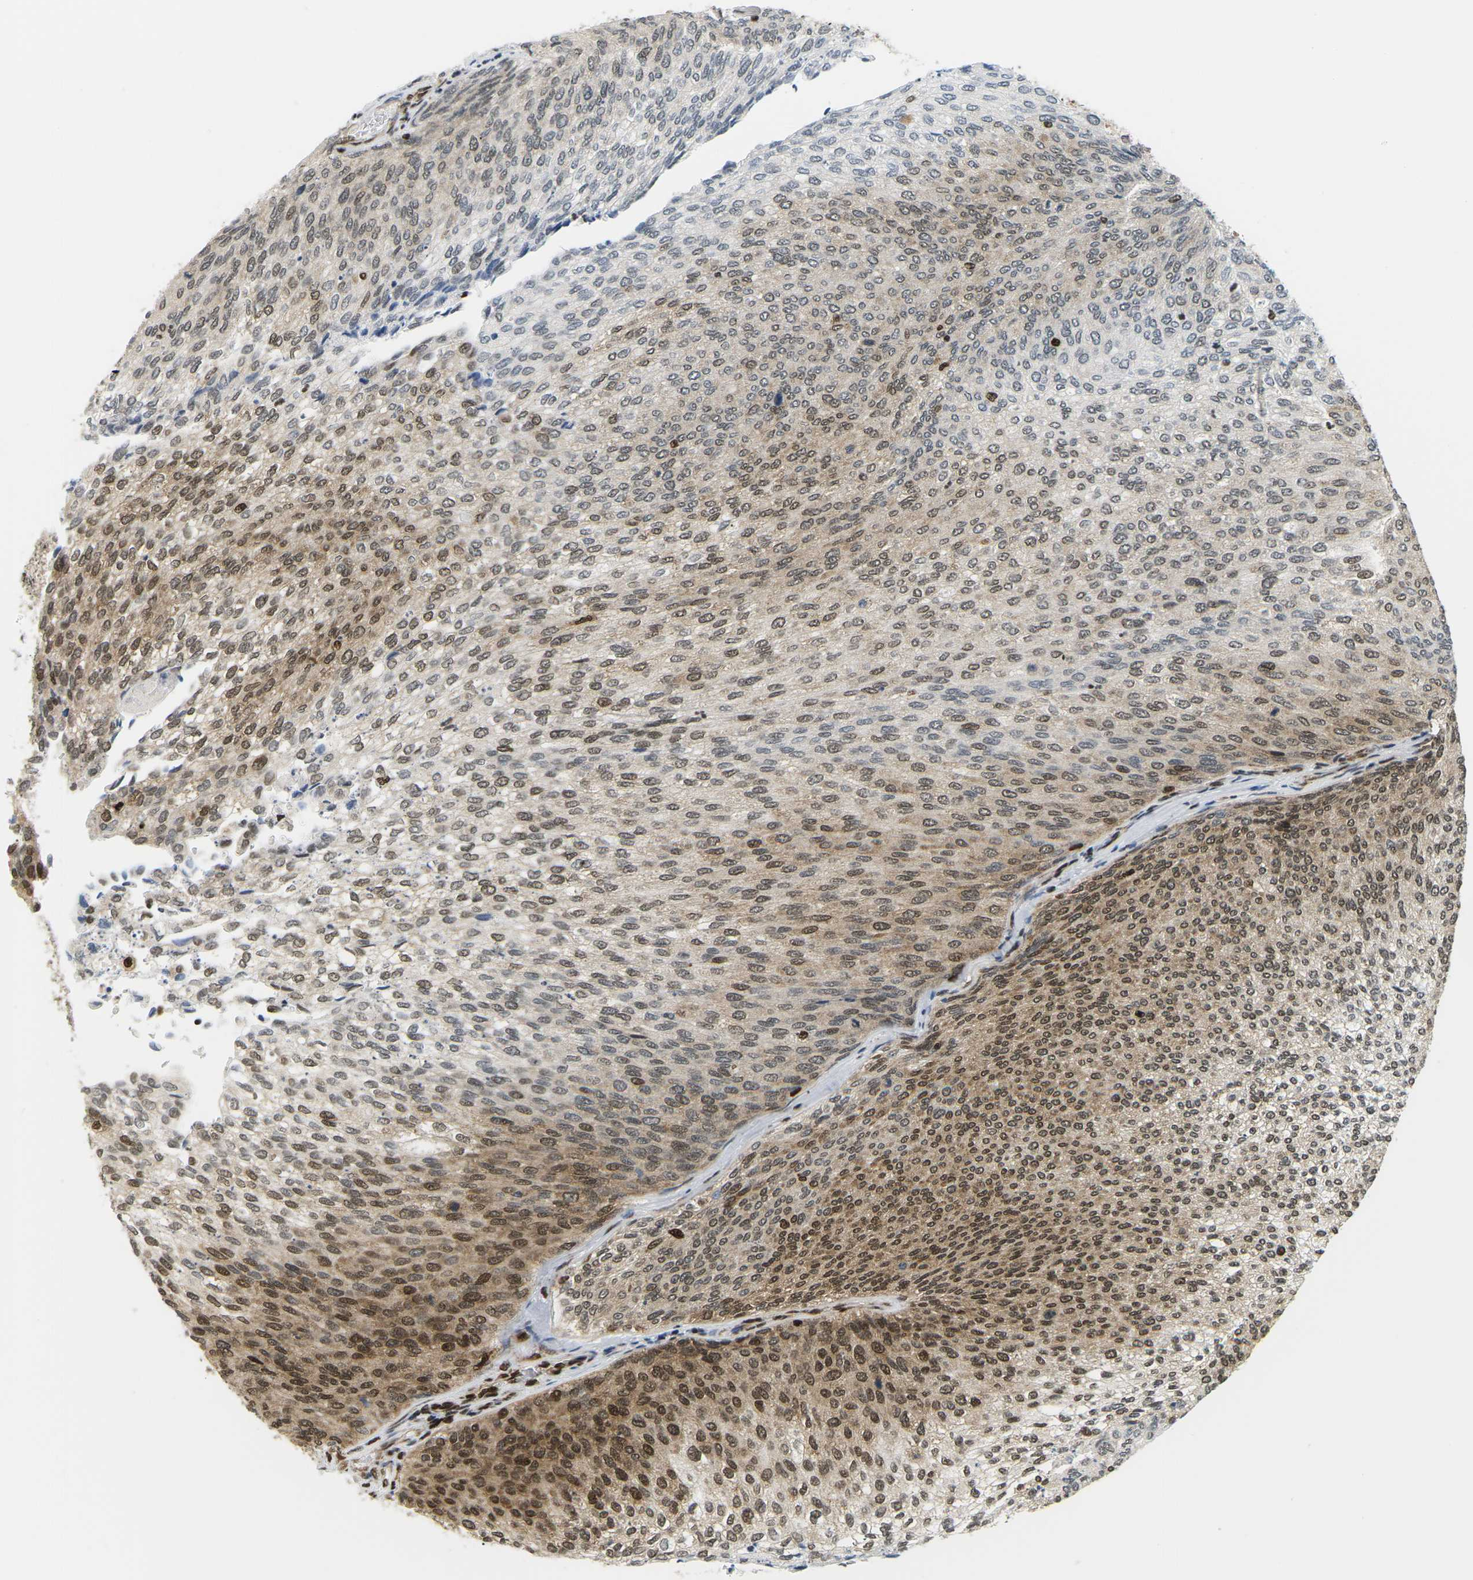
{"staining": {"intensity": "moderate", "quantity": "25%-75%", "location": "cytoplasmic/membranous,nuclear"}, "tissue": "urothelial cancer", "cell_type": "Tumor cells", "image_type": "cancer", "snomed": [{"axis": "morphology", "description": "Urothelial carcinoma, Low grade"}, {"axis": "topography", "description": "Urinary bladder"}], "caption": "Immunohistochemistry (IHC) staining of low-grade urothelial carcinoma, which exhibits medium levels of moderate cytoplasmic/membranous and nuclear expression in approximately 25%-75% of tumor cells indicating moderate cytoplasmic/membranous and nuclear protein staining. The staining was performed using DAB (brown) for protein detection and nuclei were counterstained in hematoxylin (blue).", "gene": "CELF1", "patient": {"sex": "female", "age": 79}}